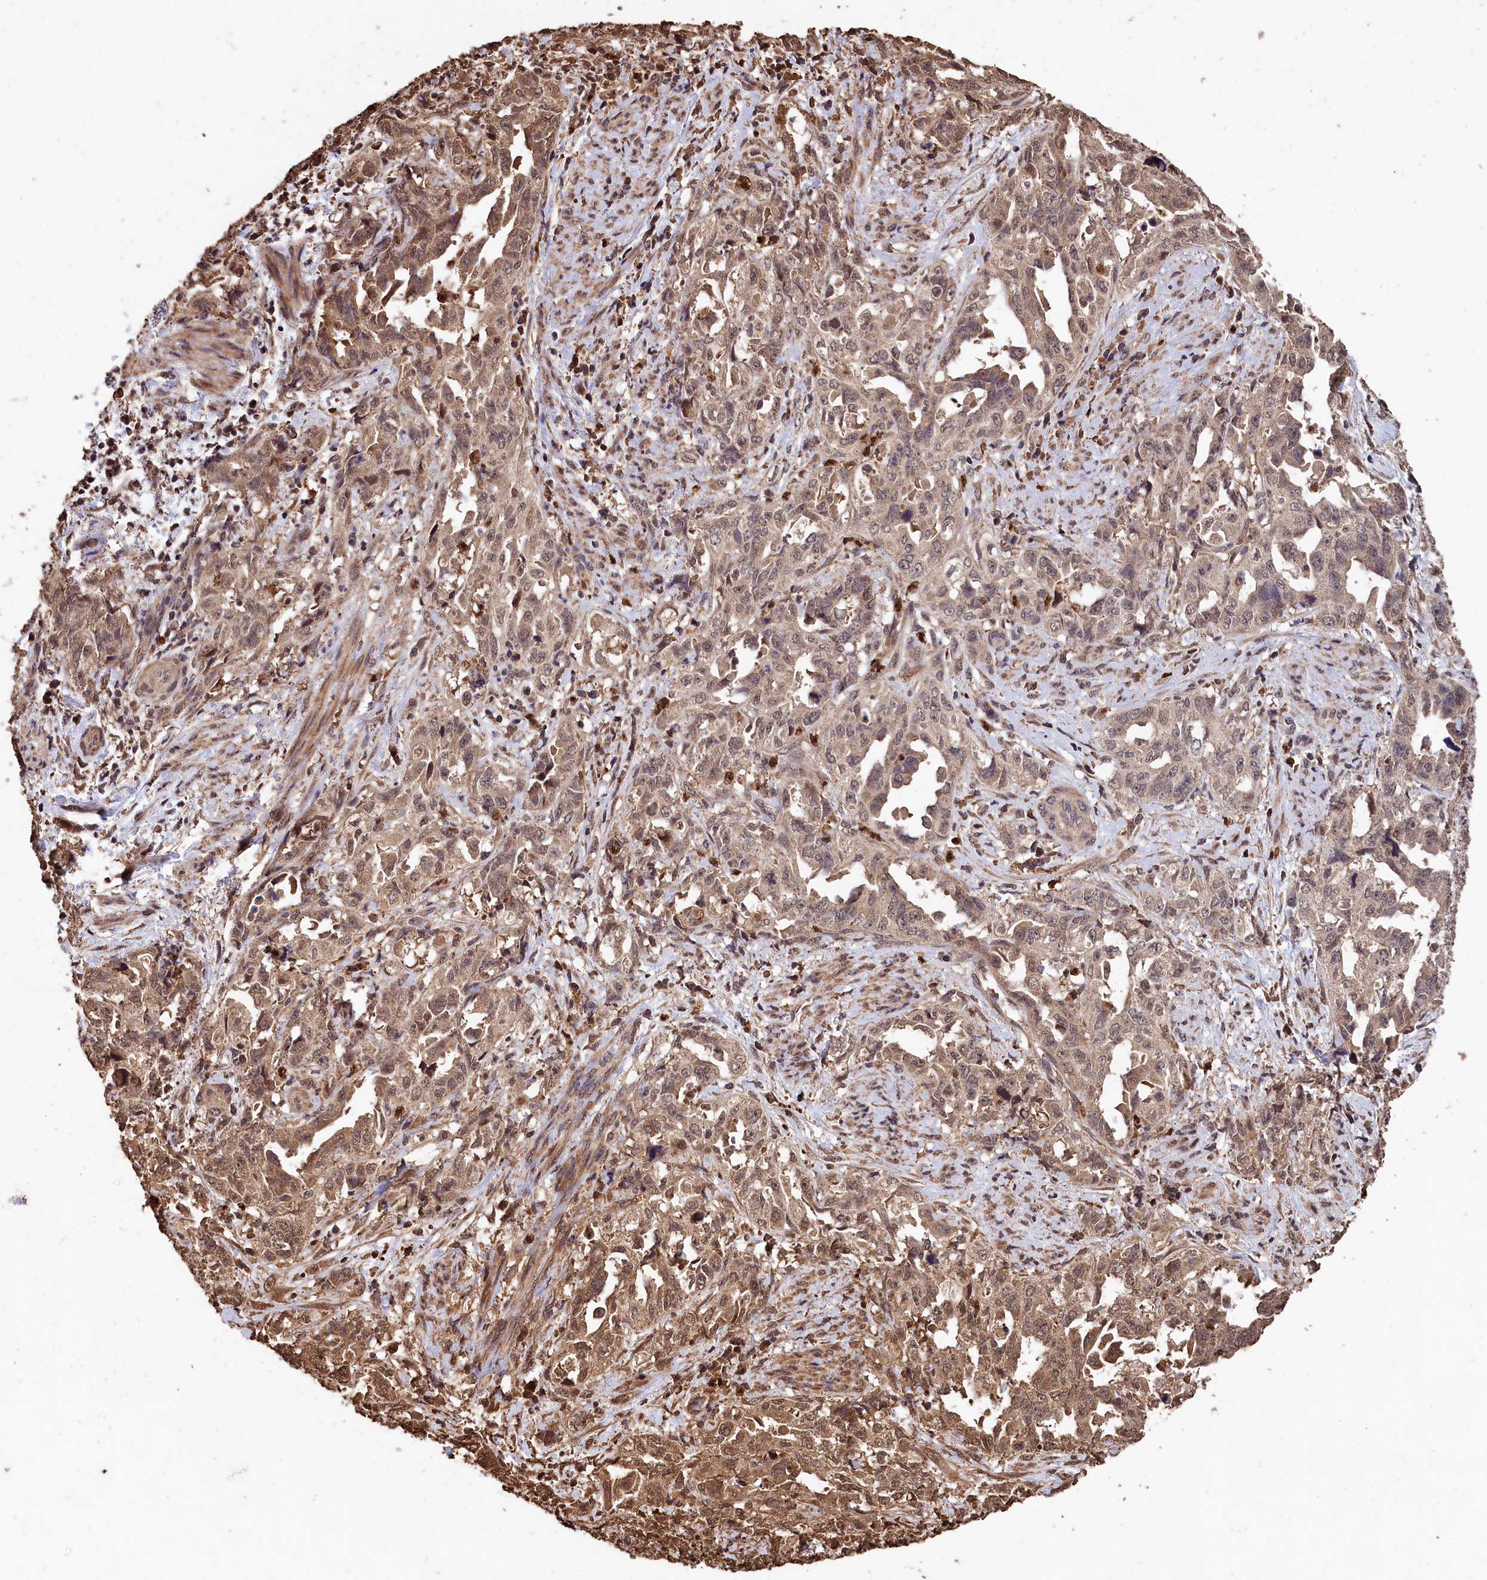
{"staining": {"intensity": "moderate", "quantity": "25%-75%", "location": "cytoplasmic/membranous,nuclear"}, "tissue": "endometrial cancer", "cell_type": "Tumor cells", "image_type": "cancer", "snomed": [{"axis": "morphology", "description": "Adenocarcinoma, NOS"}, {"axis": "topography", "description": "Endometrium"}], "caption": "Immunohistochemistry (IHC) staining of endometrial adenocarcinoma, which displays medium levels of moderate cytoplasmic/membranous and nuclear positivity in approximately 25%-75% of tumor cells indicating moderate cytoplasmic/membranous and nuclear protein staining. The staining was performed using DAB (brown) for protein detection and nuclei were counterstained in hematoxylin (blue).", "gene": "CEP57L1", "patient": {"sex": "female", "age": 65}}